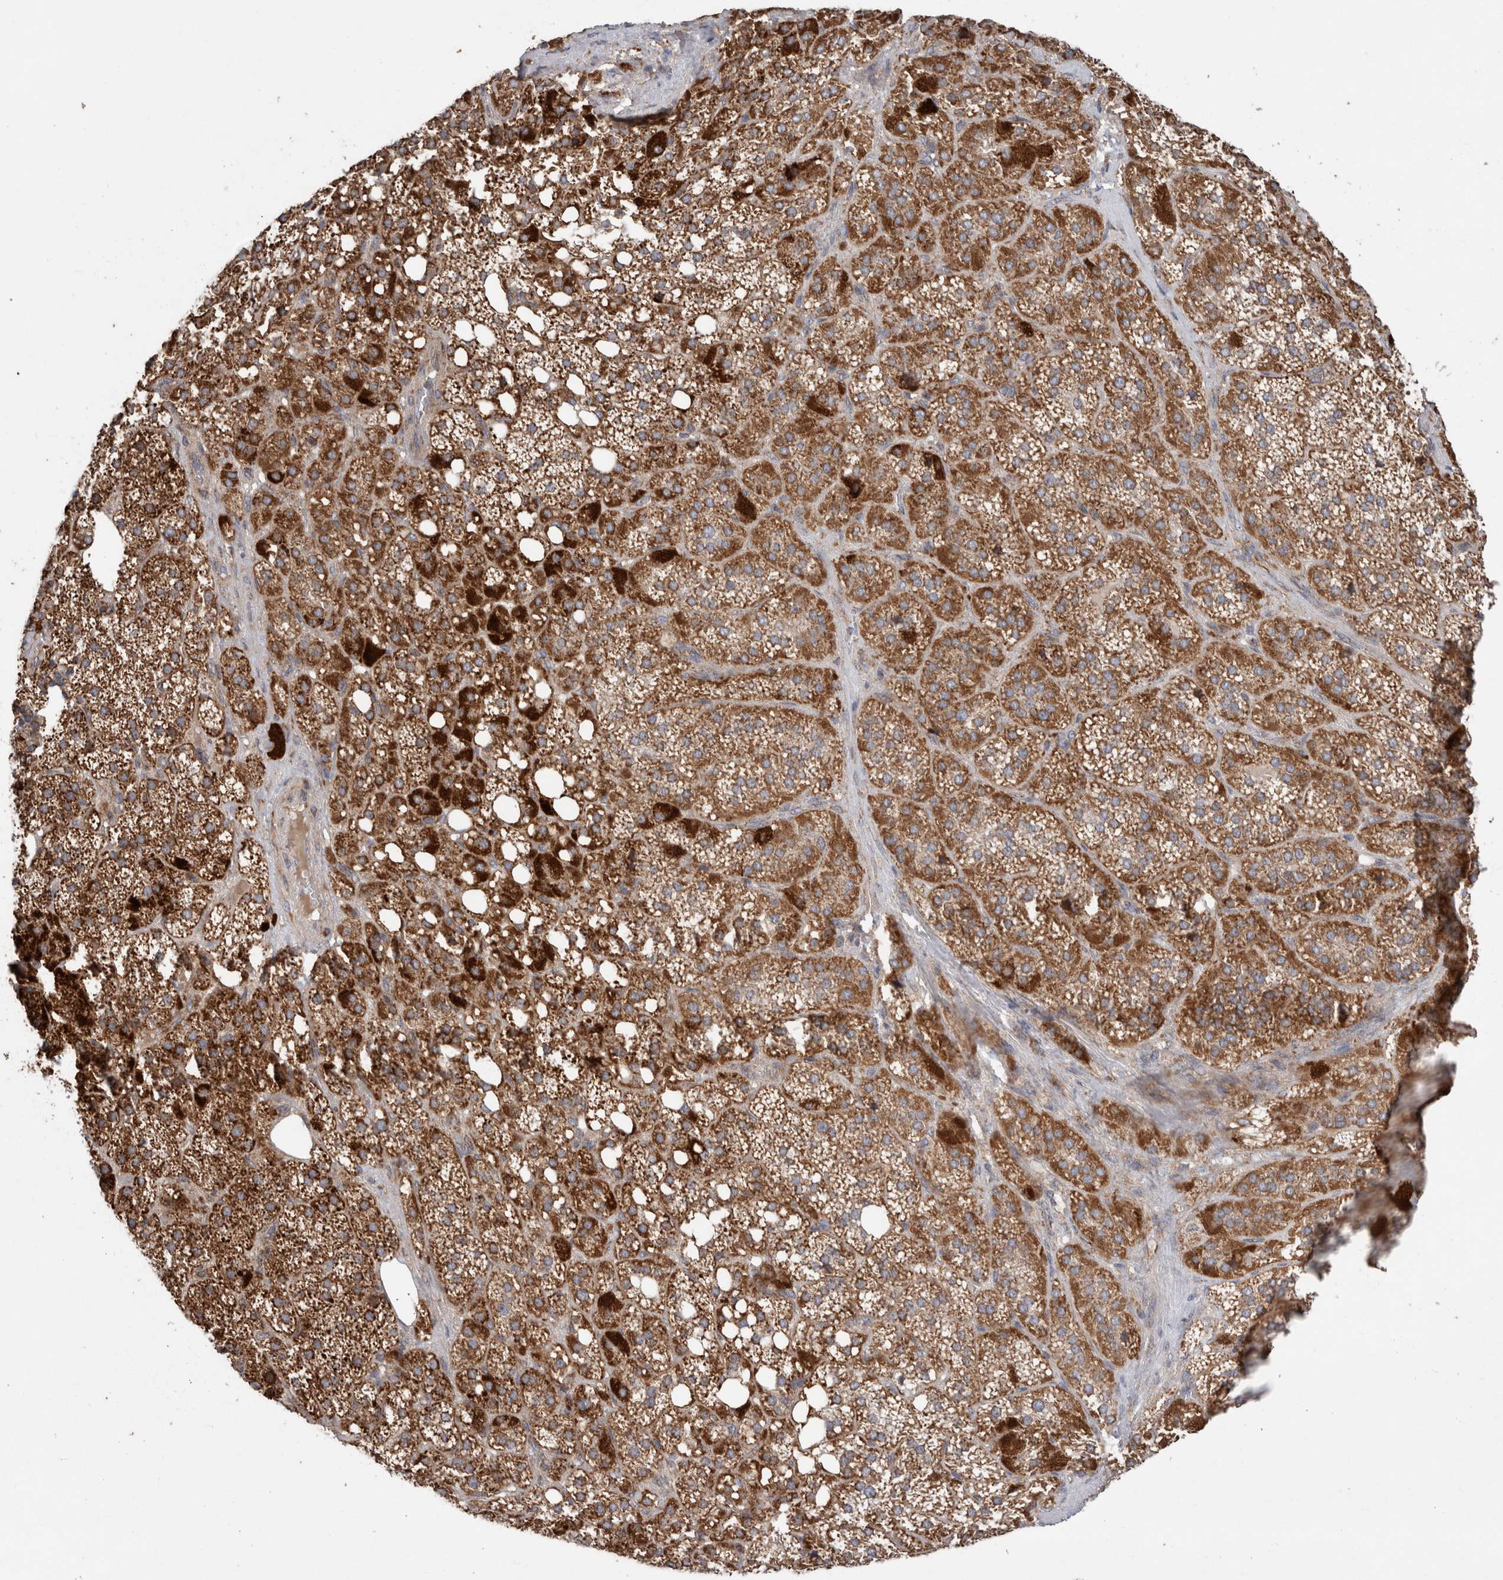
{"staining": {"intensity": "strong", "quantity": ">75%", "location": "cytoplasmic/membranous"}, "tissue": "adrenal gland", "cell_type": "Glandular cells", "image_type": "normal", "snomed": [{"axis": "morphology", "description": "Normal tissue, NOS"}, {"axis": "topography", "description": "Adrenal gland"}], "caption": "Protein expression analysis of benign human adrenal gland reveals strong cytoplasmic/membranous expression in about >75% of glandular cells. (IHC, brightfield microscopy, high magnification).", "gene": "KIF21B", "patient": {"sex": "female", "age": 59}}